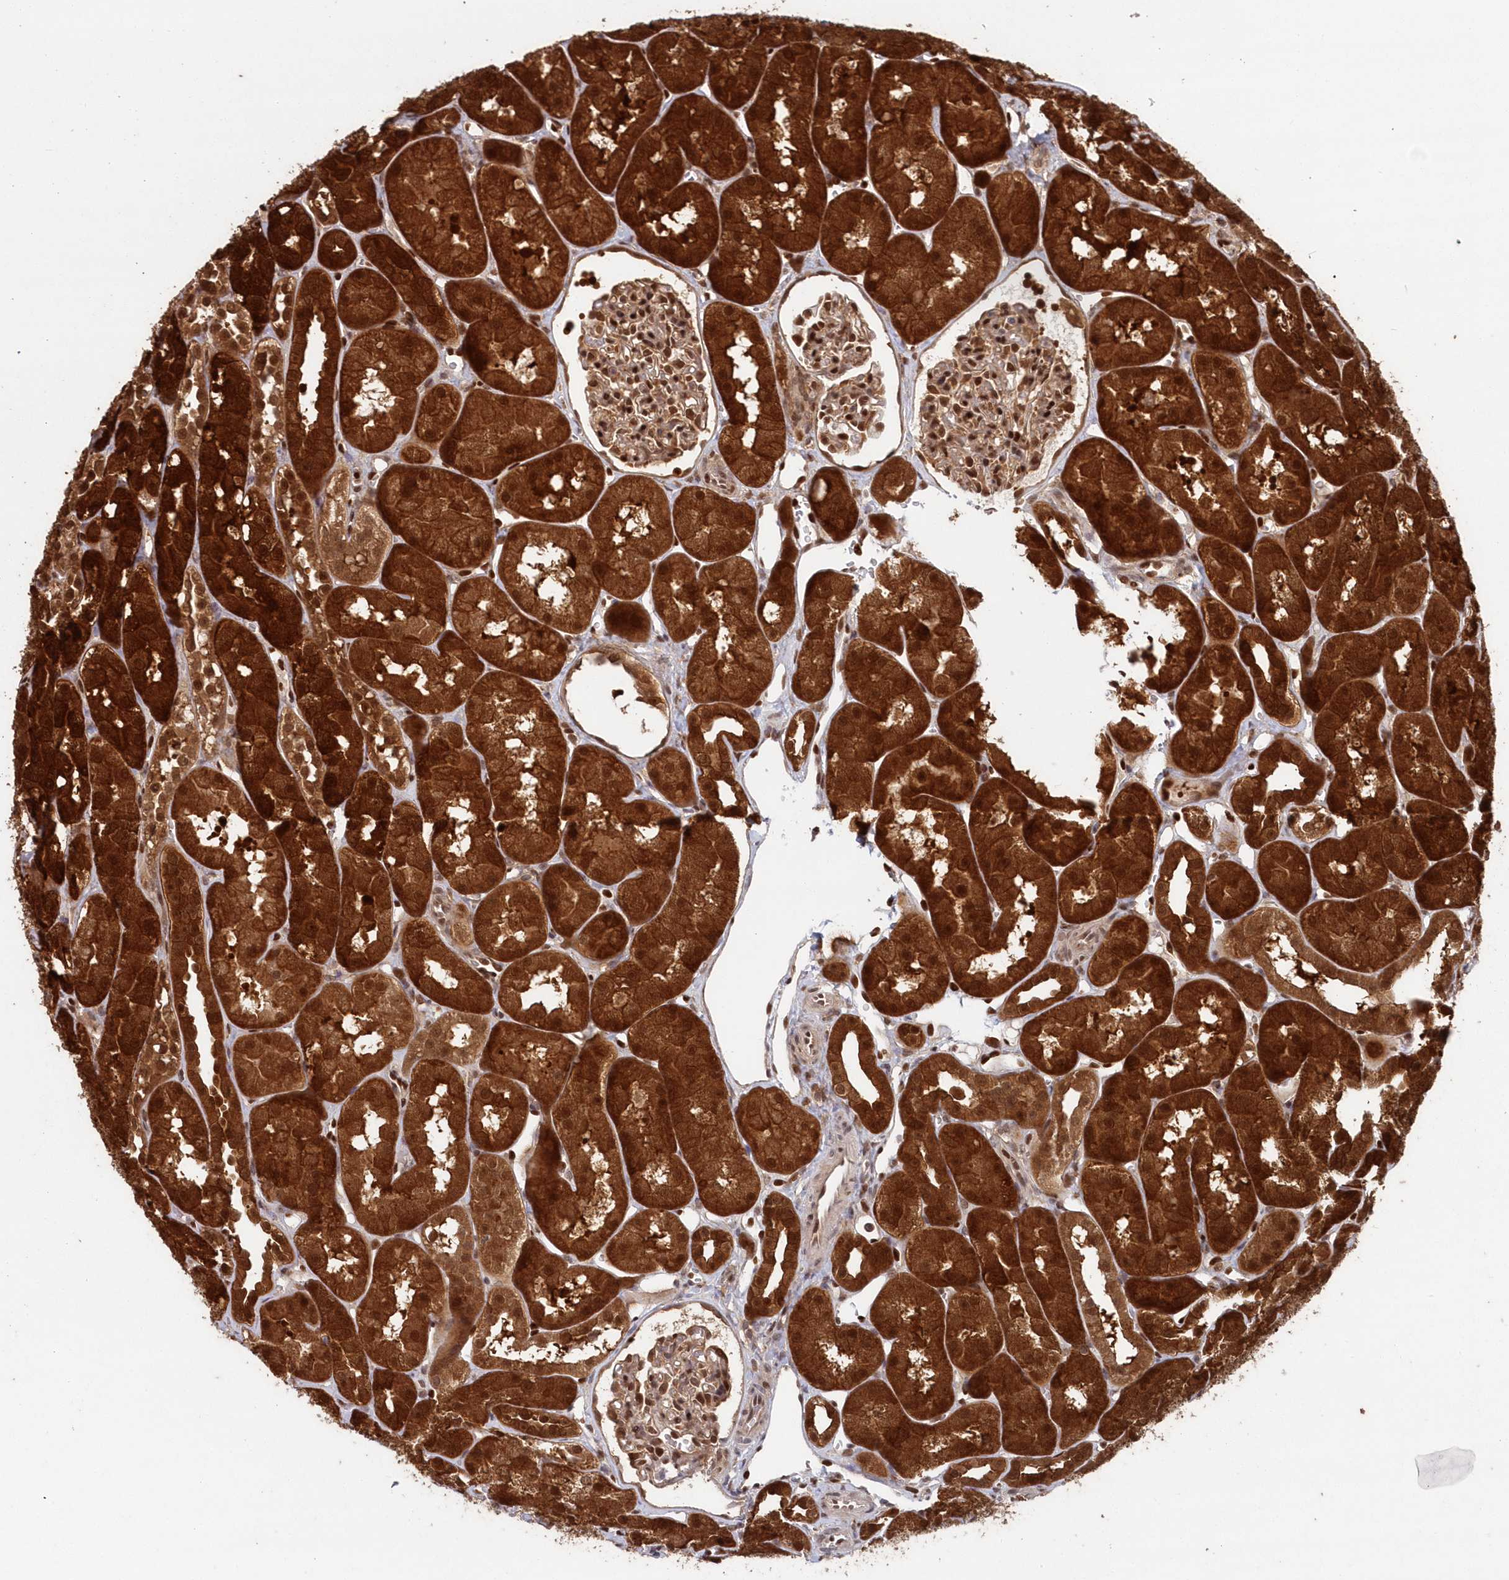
{"staining": {"intensity": "strong", "quantity": ">75%", "location": "cytoplasmic/membranous,nuclear"}, "tissue": "kidney", "cell_type": "Cells in glomeruli", "image_type": "normal", "snomed": [{"axis": "morphology", "description": "Normal tissue, NOS"}, {"axis": "topography", "description": "Kidney"}, {"axis": "topography", "description": "Urinary bladder"}], "caption": "An immunohistochemistry photomicrograph of benign tissue is shown. Protein staining in brown labels strong cytoplasmic/membranous,nuclear positivity in kidney within cells in glomeruli.", "gene": "ABHD14B", "patient": {"sex": "male", "age": 16}}